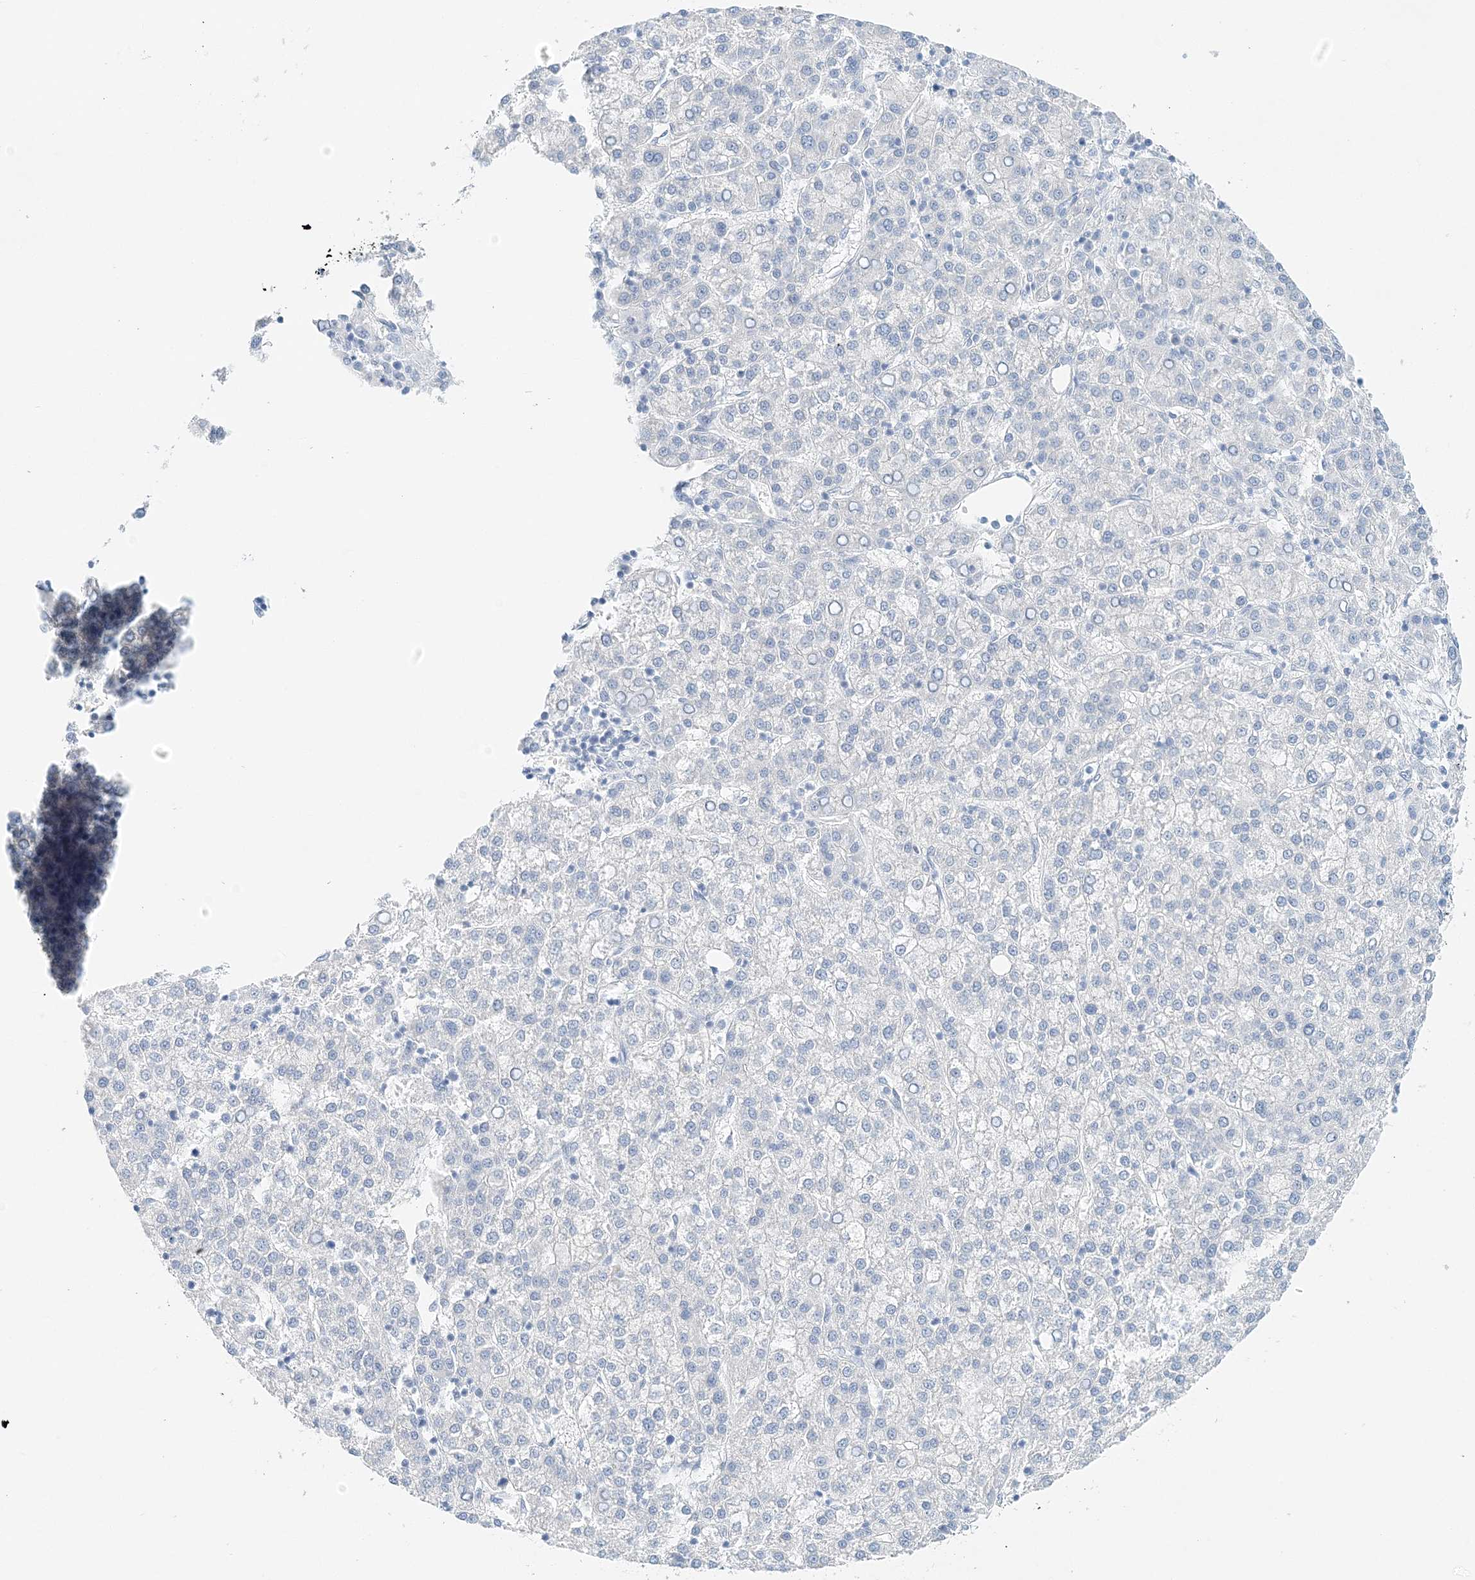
{"staining": {"intensity": "negative", "quantity": "none", "location": "none"}, "tissue": "liver cancer", "cell_type": "Tumor cells", "image_type": "cancer", "snomed": [{"axis": "morphology", "description": "Carcinoma, Hepatocellular, NOS"}, {"axis": "topography", "description": "Liver"}], "caption": "Immunohistochemistry (IHC) of human liver cancer reveals no positivity in tumor cells. (DAB (3,3'-diaminobenzidine) immunohistochemistry, high magnification).", "gene": "VILL", "patient": {"sex": "female", "age": 58}}